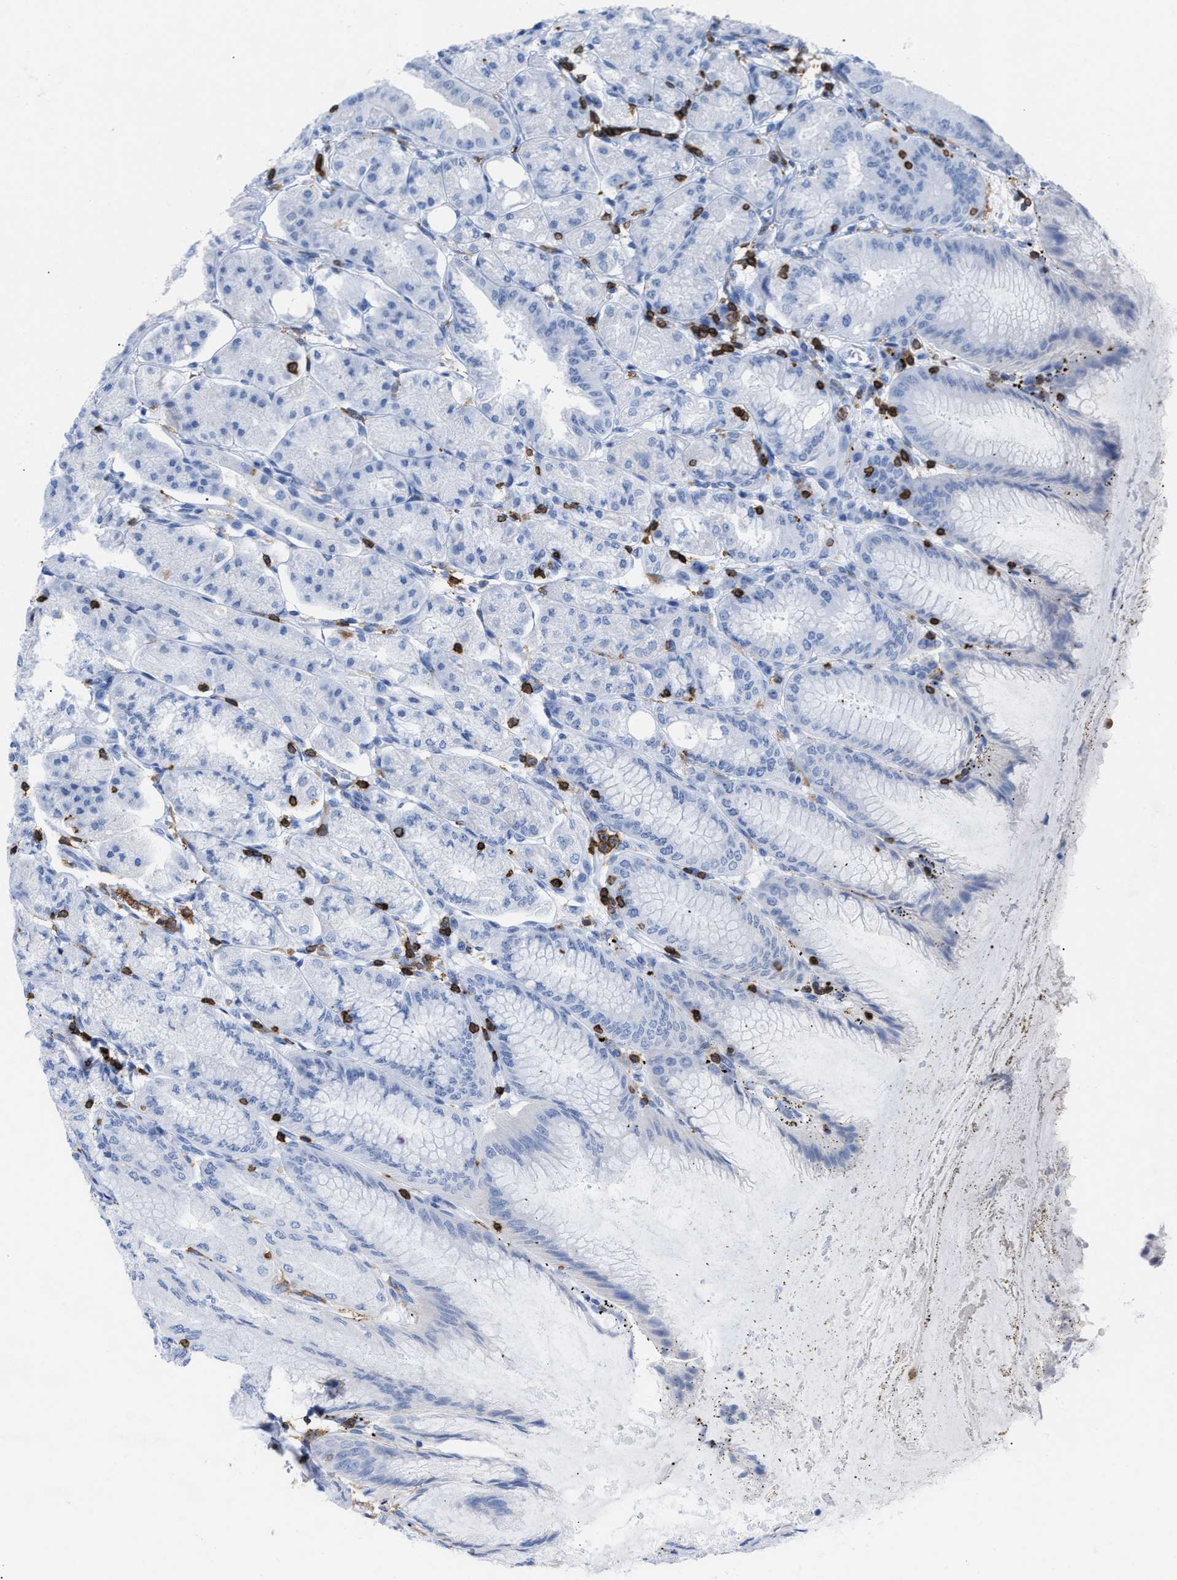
{"staining": {"intensity": "negative", "quantity": "none", "location": "none"}, "tissue": "stomach", "cell_type": "Glandular cells", "image_type": "normal", "snomed": [{"axis": "morphology", "description": "Normal tissue, NOS"}, {"axis": "topography", "description": "Stomach, lower"}], "caption": "IHC of benign stomach reveals no expression in glandular cells. (DAB immunohistochemistry visualized using brightfield microscopy, high magnification).", "gene": "LCP1", "patient": {"sex": "male", "age": 71}}